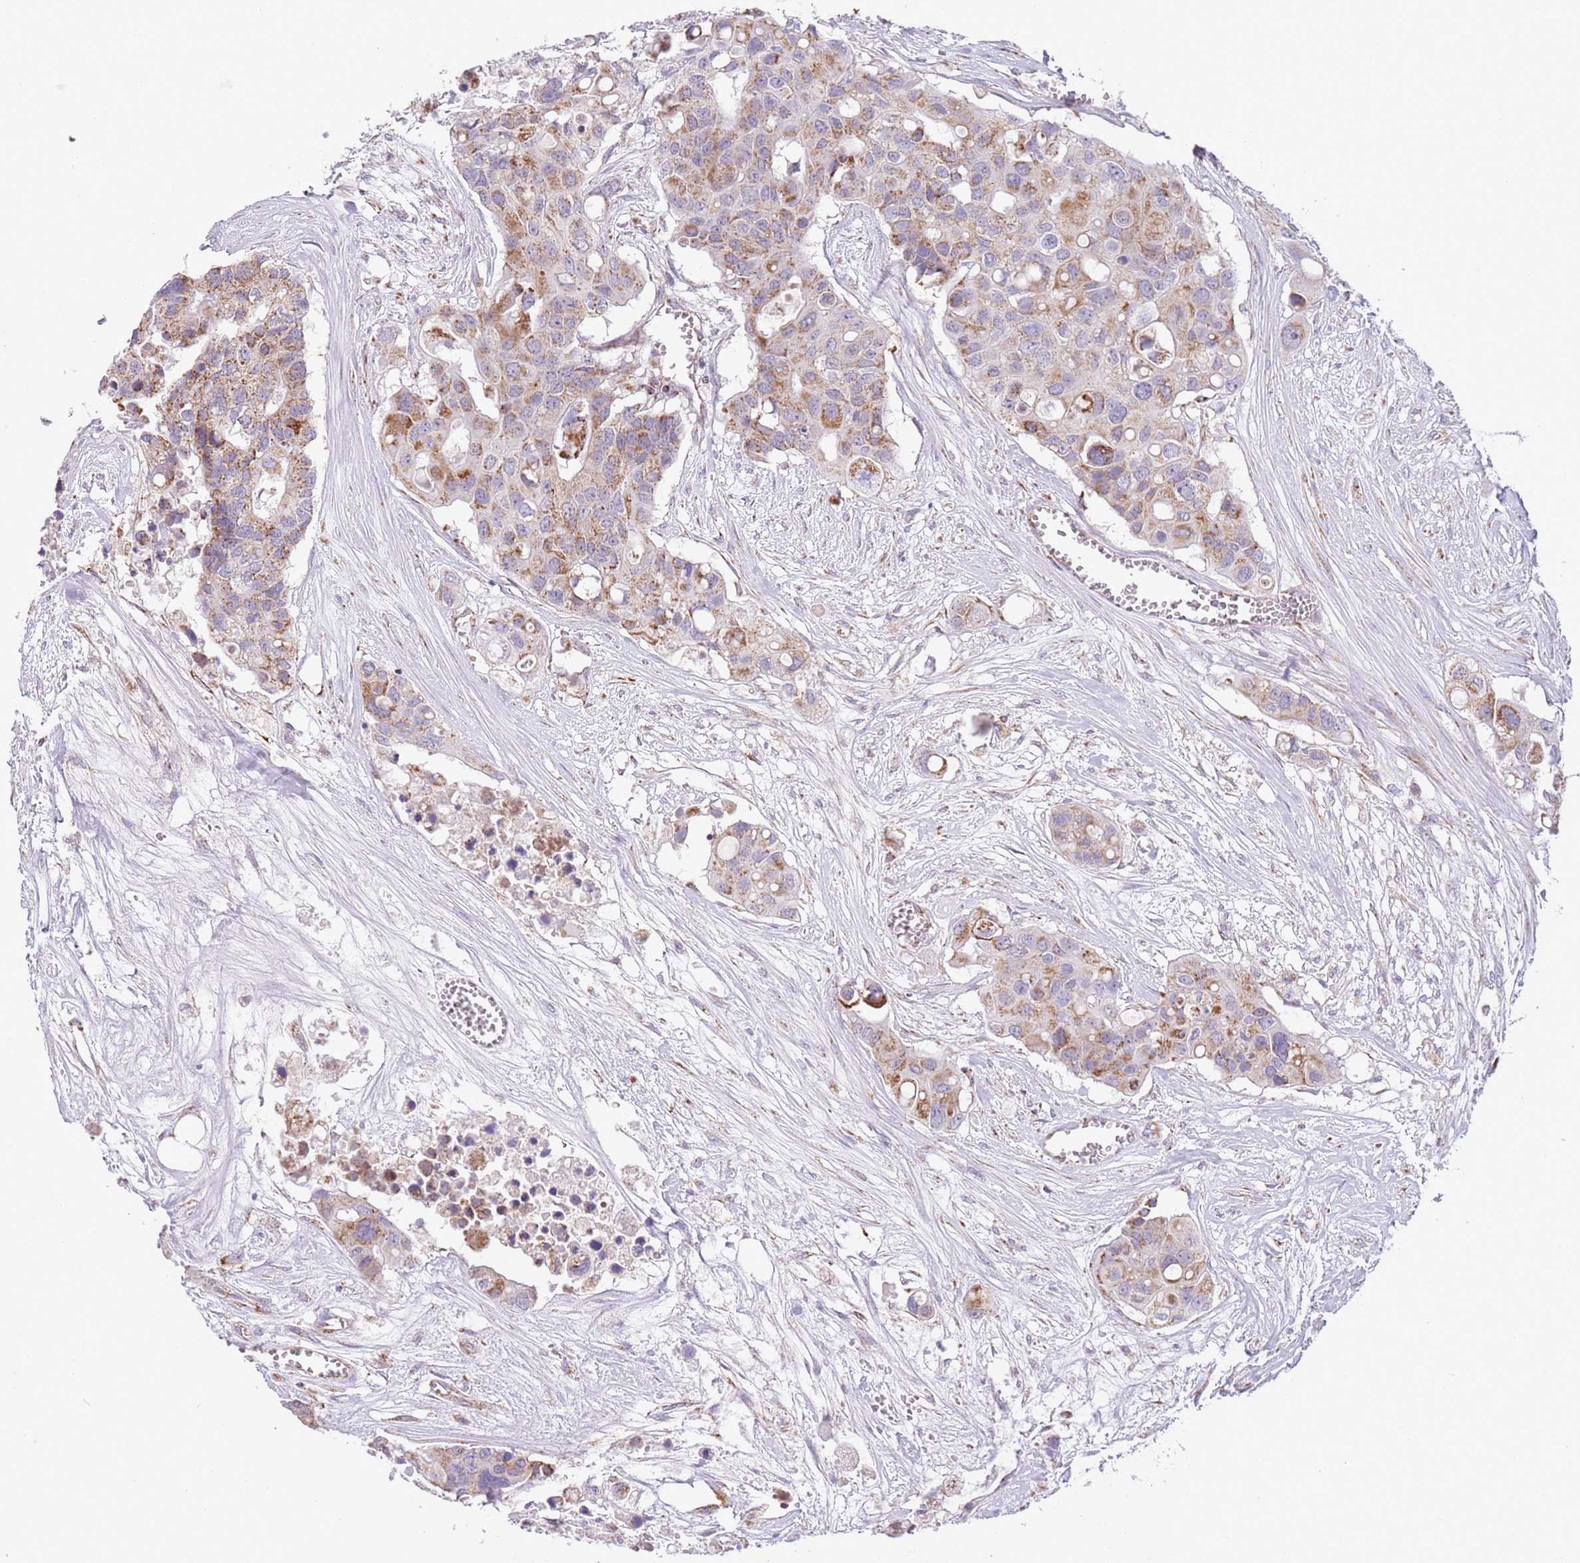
{"staining": {"intensity": "moderate", "quantity": ">75%", "location": "cytoplasmic/membranous"}, "tissue": "colorectal cancer", "cell_type": "Tumor cells", "image_type": "cancer", "snomed": [{"axis": "morphology", "description": "Adenocarcinoma, NOS"}, {"axis": "topography", "description": "Colon"}], "caption": "Adenocarcinoma (colorectal) stained with a protein marker reveals moderate staining in tumor cells.", "gene": "LHX6", "patient": {"sex": "male", "age": 77}}